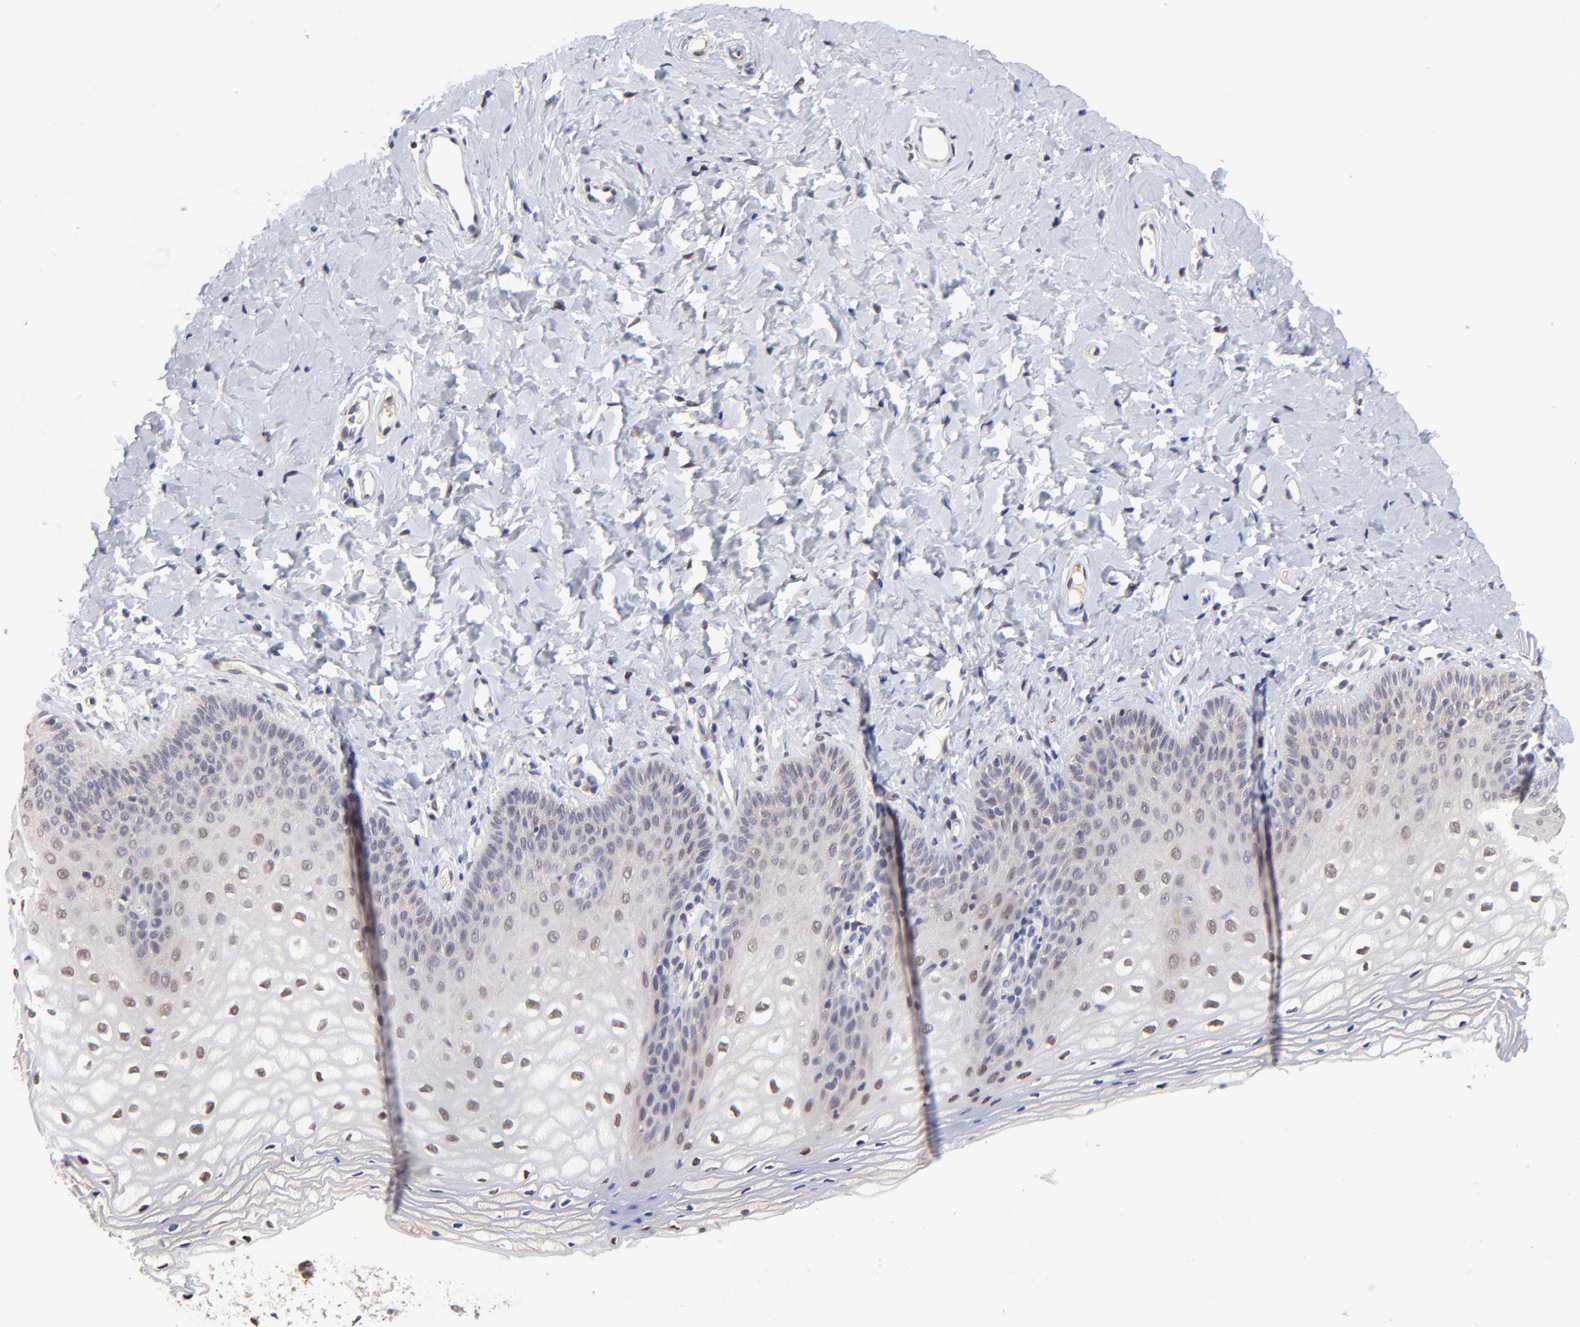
{"staining": {"intensity": "weak", "quantity": "25%-75%", "location": "nuclear"}, "tissue": "vagina", "cell_type": "Squamous epithelial cells", "image_type": "normal", "snomed": [{"axis": "morphology", "description": "Normal tissue, NOS"}, {"axis": "topography", "description": "Vagina"}], "caption": "Vagina stained with DAB (3,3'-diaminobenzidine) IHC demonstrates low levels of weak nuclear positivity in approximately 25%-75% of squamous epithelial cells. (Brightfield microscopy of DAB IHC at high magnification).", "gene": "PSMC4", "patient": {"sex": "female", "age": 55}}